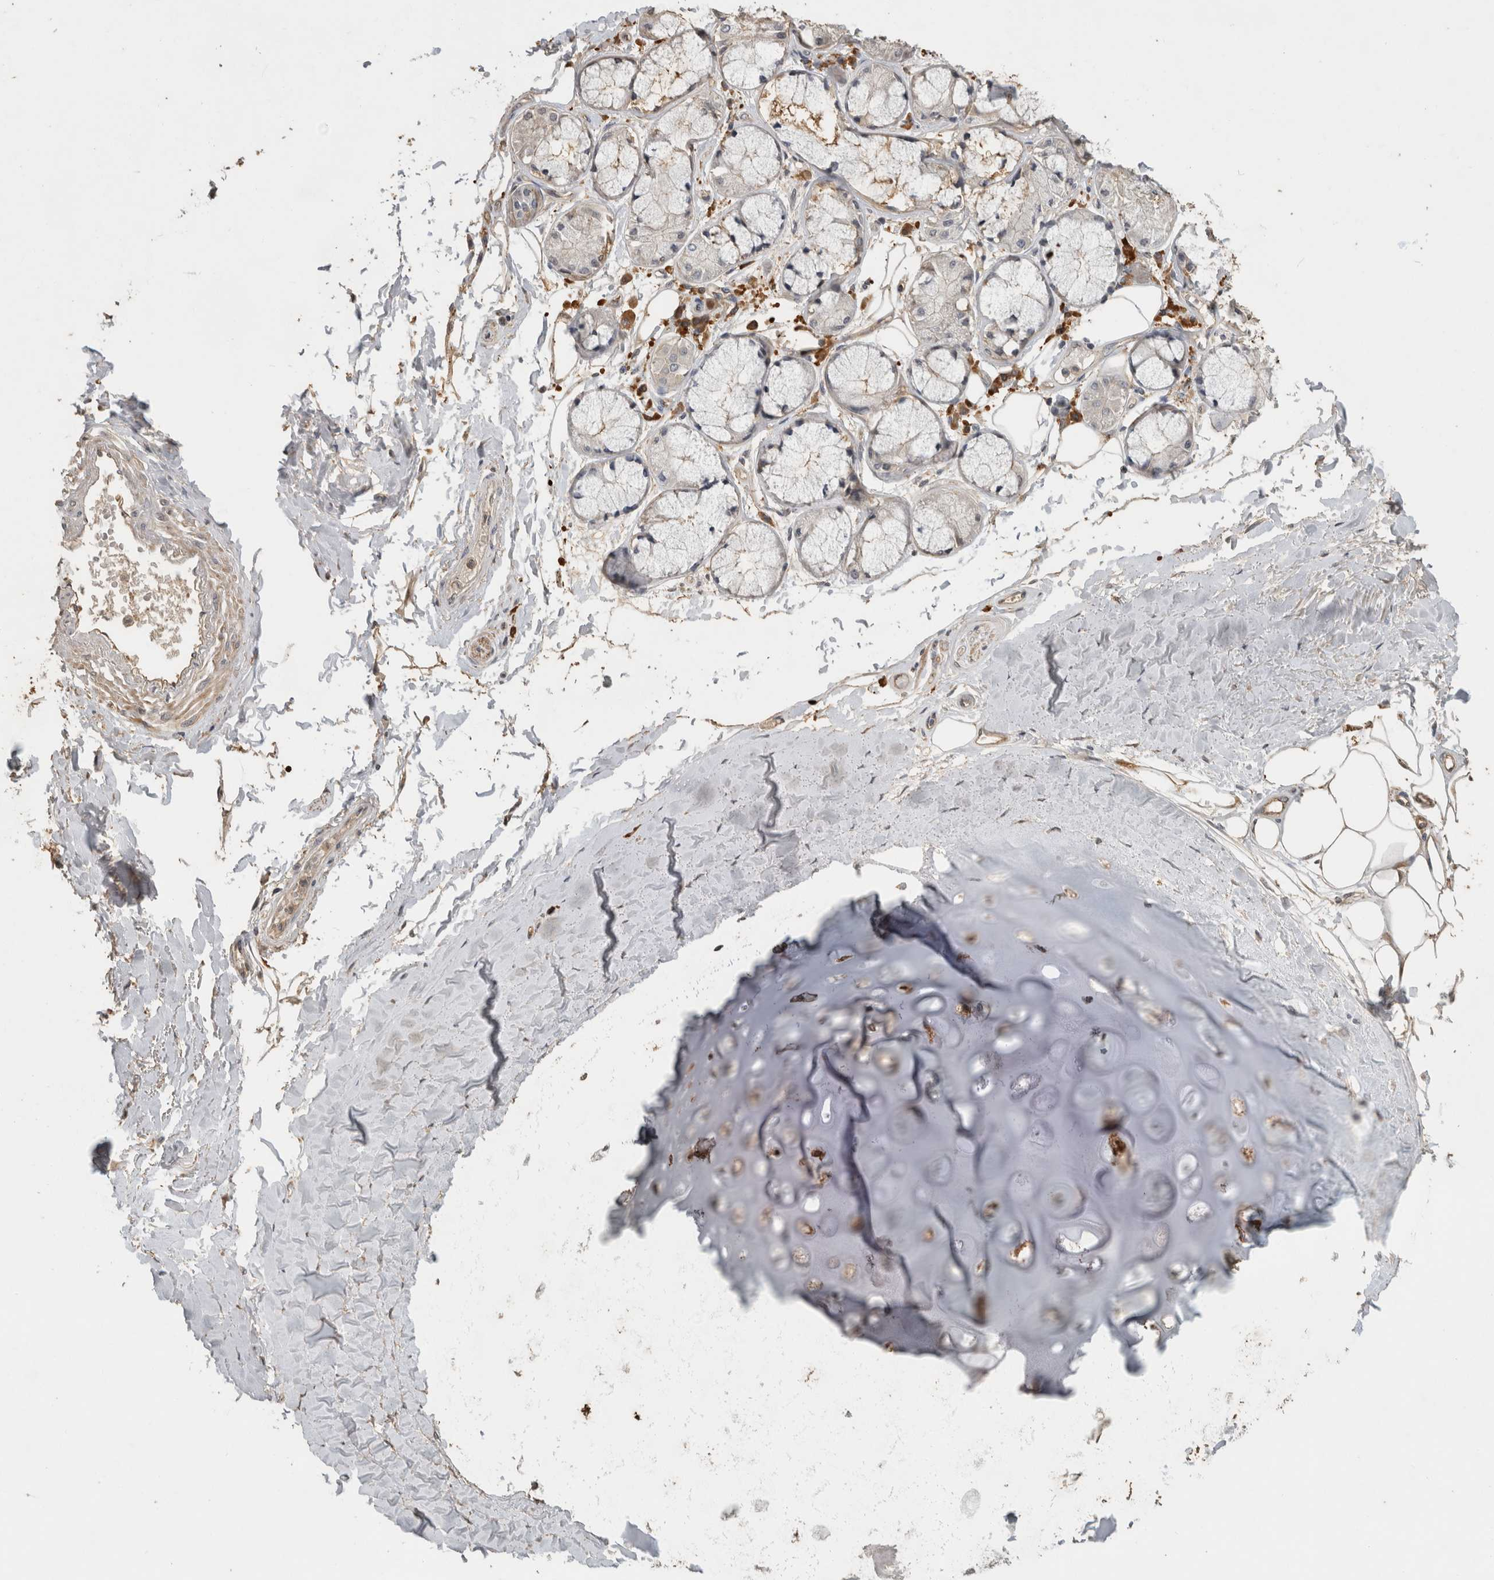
{"staining": {"intensity": "moderate", "quantity": ">75%", "location": "cytoplasmic/membranous"}, "tissue": "adipose tissue", "cell_type": "Adipocytes", "image_type": "normal", "snomed": [{"axis": "morphology", "description": "Normal tissue, NOS"}, {"axis": "topography", "description": "Bronchus"}], "caption": "Immunohistochemistry of normal human adipose tissue exhibits medium levels of moderate cytoplasmic/membranous positivity in approximately >75% of adipocytes. Immunohistochemistry (ihc) stains the protein in brown and the nuclei are stained blue.", "gene": "RHPN1", "patient": {"sex": "male", "age": 66}}